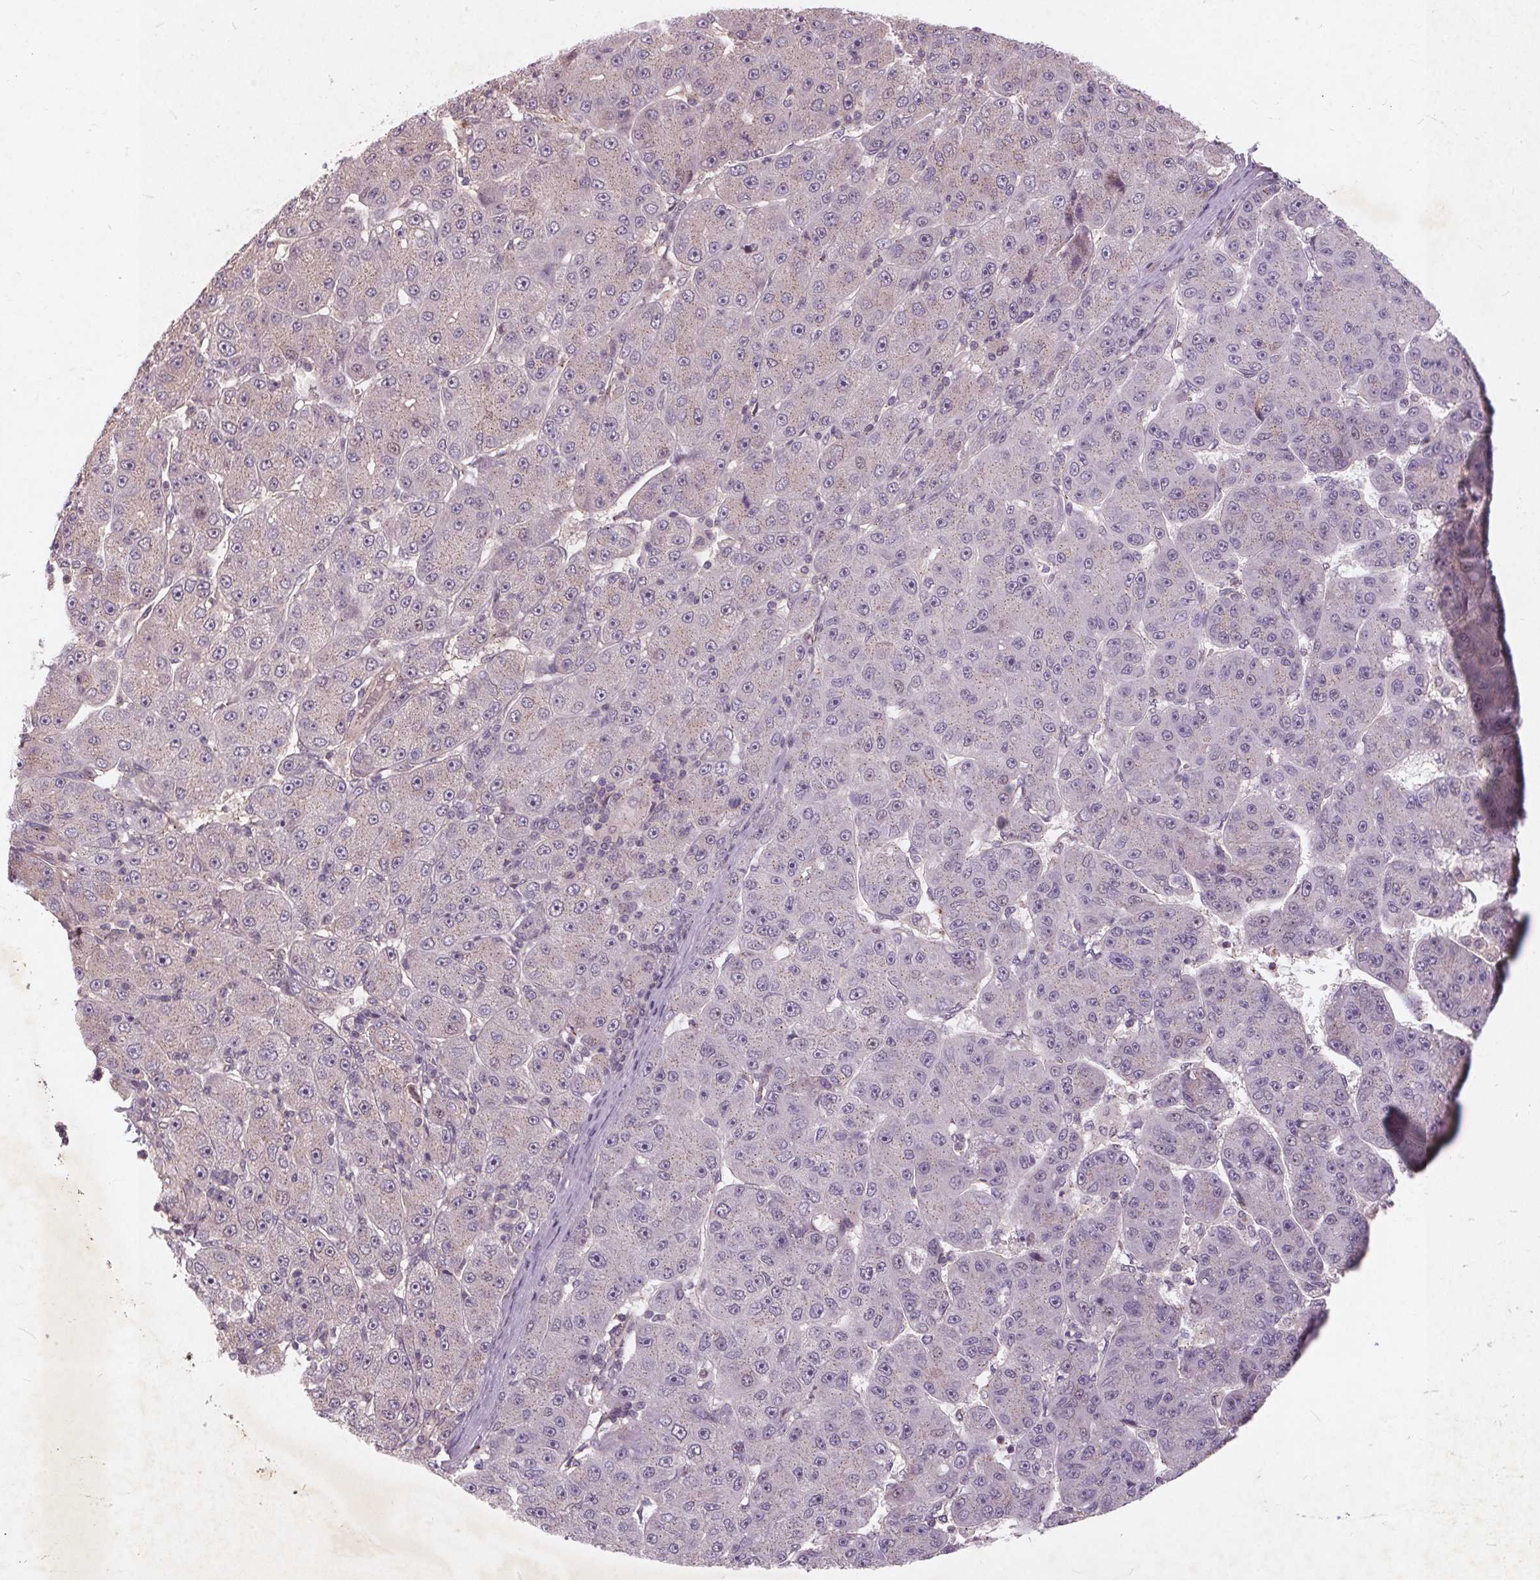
{"staining": {"intensity": "negative", "quantity": "none", "location": "none"}, "tissue": "liver cancer", "cell_type": "Tumor cells", "image_type": "cancer", "snomed": [{"axis": "morphology", "description": "Carcinoma, Hepatocellular, NOS"}, {"axis": "topography", "description": "Liver"}], "caption": "The image reveals no significant positivity in tumor cells of liver cancer.", "gene": "CSNK1G2", "patient": {"sex": "male", "age": 67}}